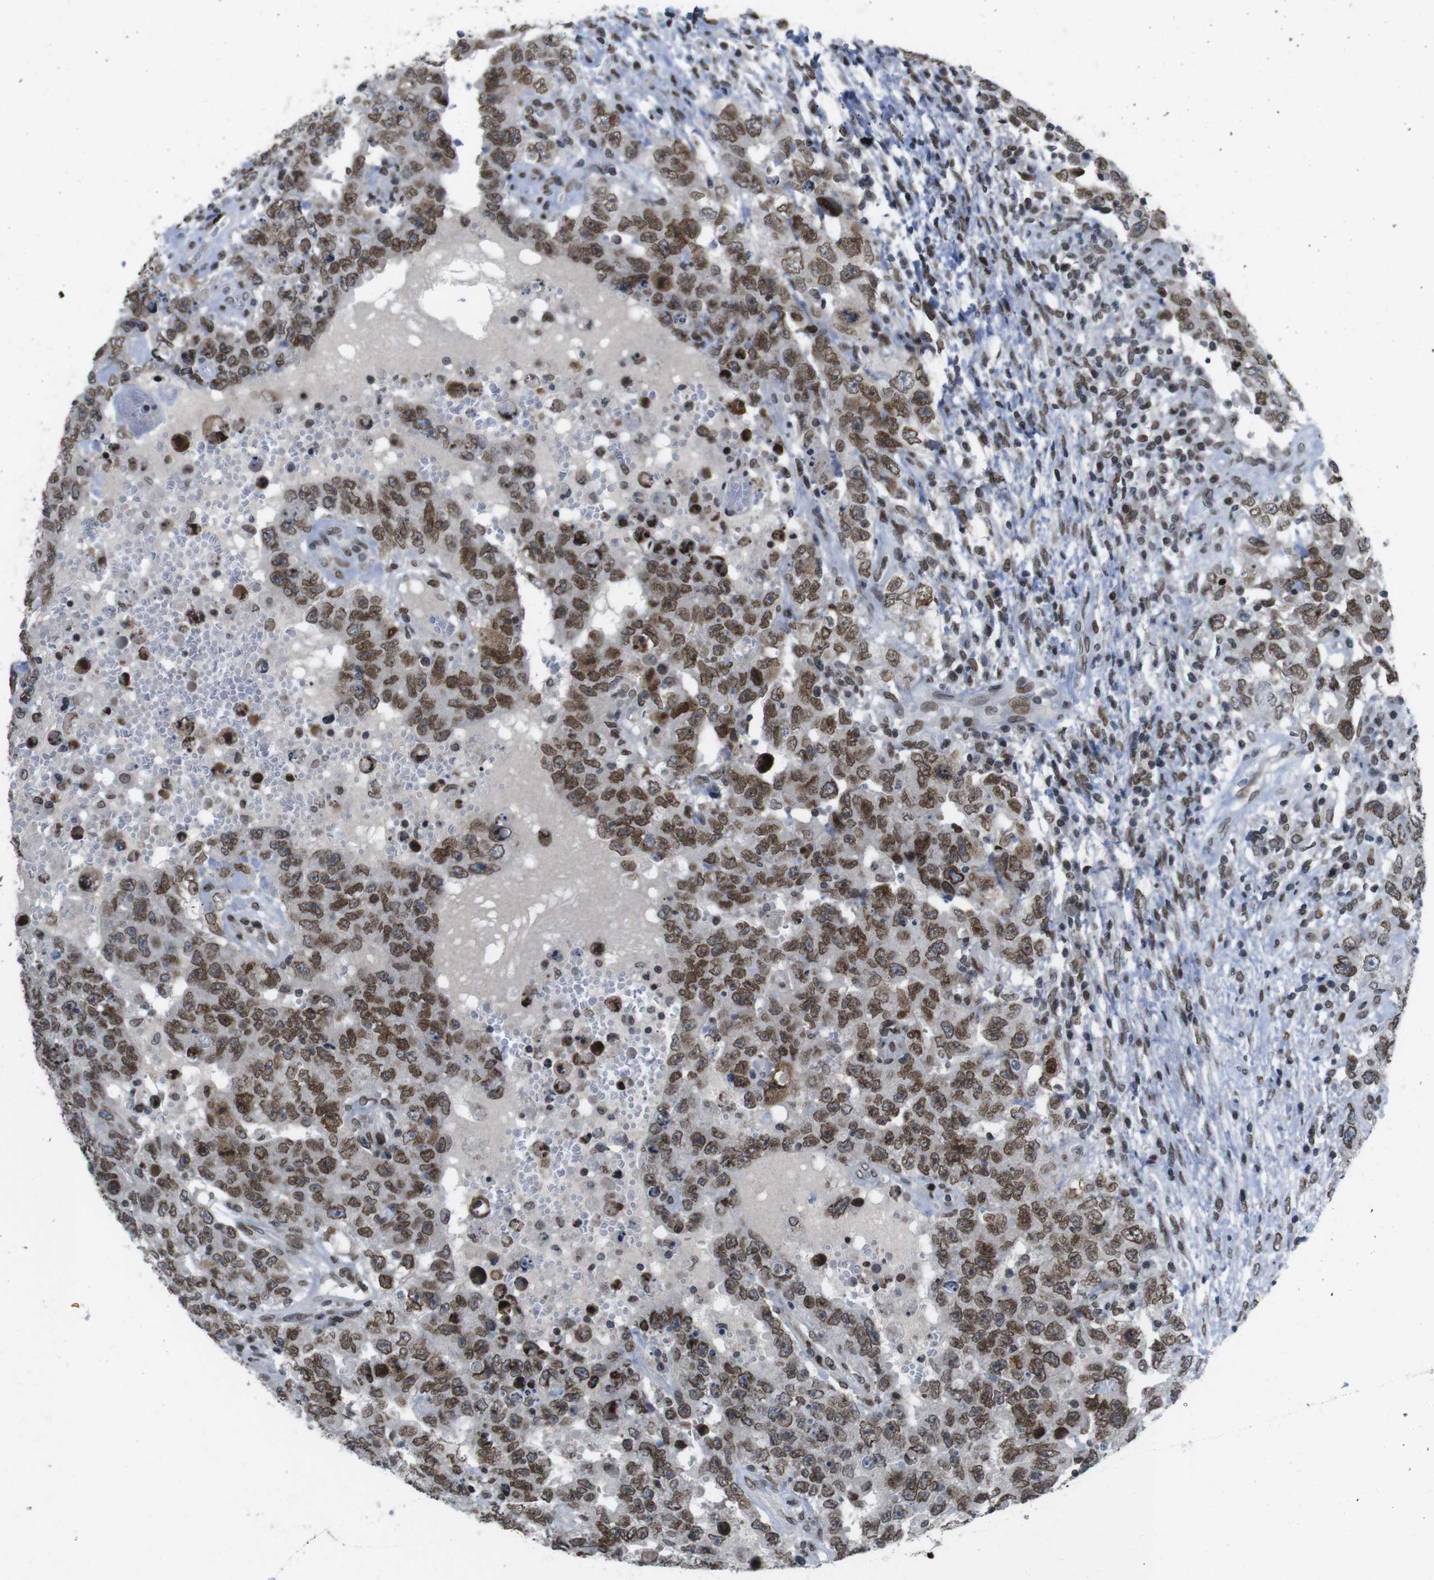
{"staining": {"intensity": "moderate", "quantity": ">75%", "location": "cytoplasmic/membranous,nuclear"}, "tissue": "testis cancer", "cell_type": "Tumor cells", "image_type": "cancer", "snomed": [{"axis": "morphology", "description": "Carcinoma, Embryonal, NOS"}, {"axis": "topography", "description": "Testis"}], "caption": "Approximately >75% of tumor cells in human testis embryonal carcinoma demonstrate moderate cytoplasmic/membranous and nuclear protein expression as visualized by brown immunohistochemical staining.", "gene": "MAD1L1", "patient": {"sex": "male", "age": 26}}